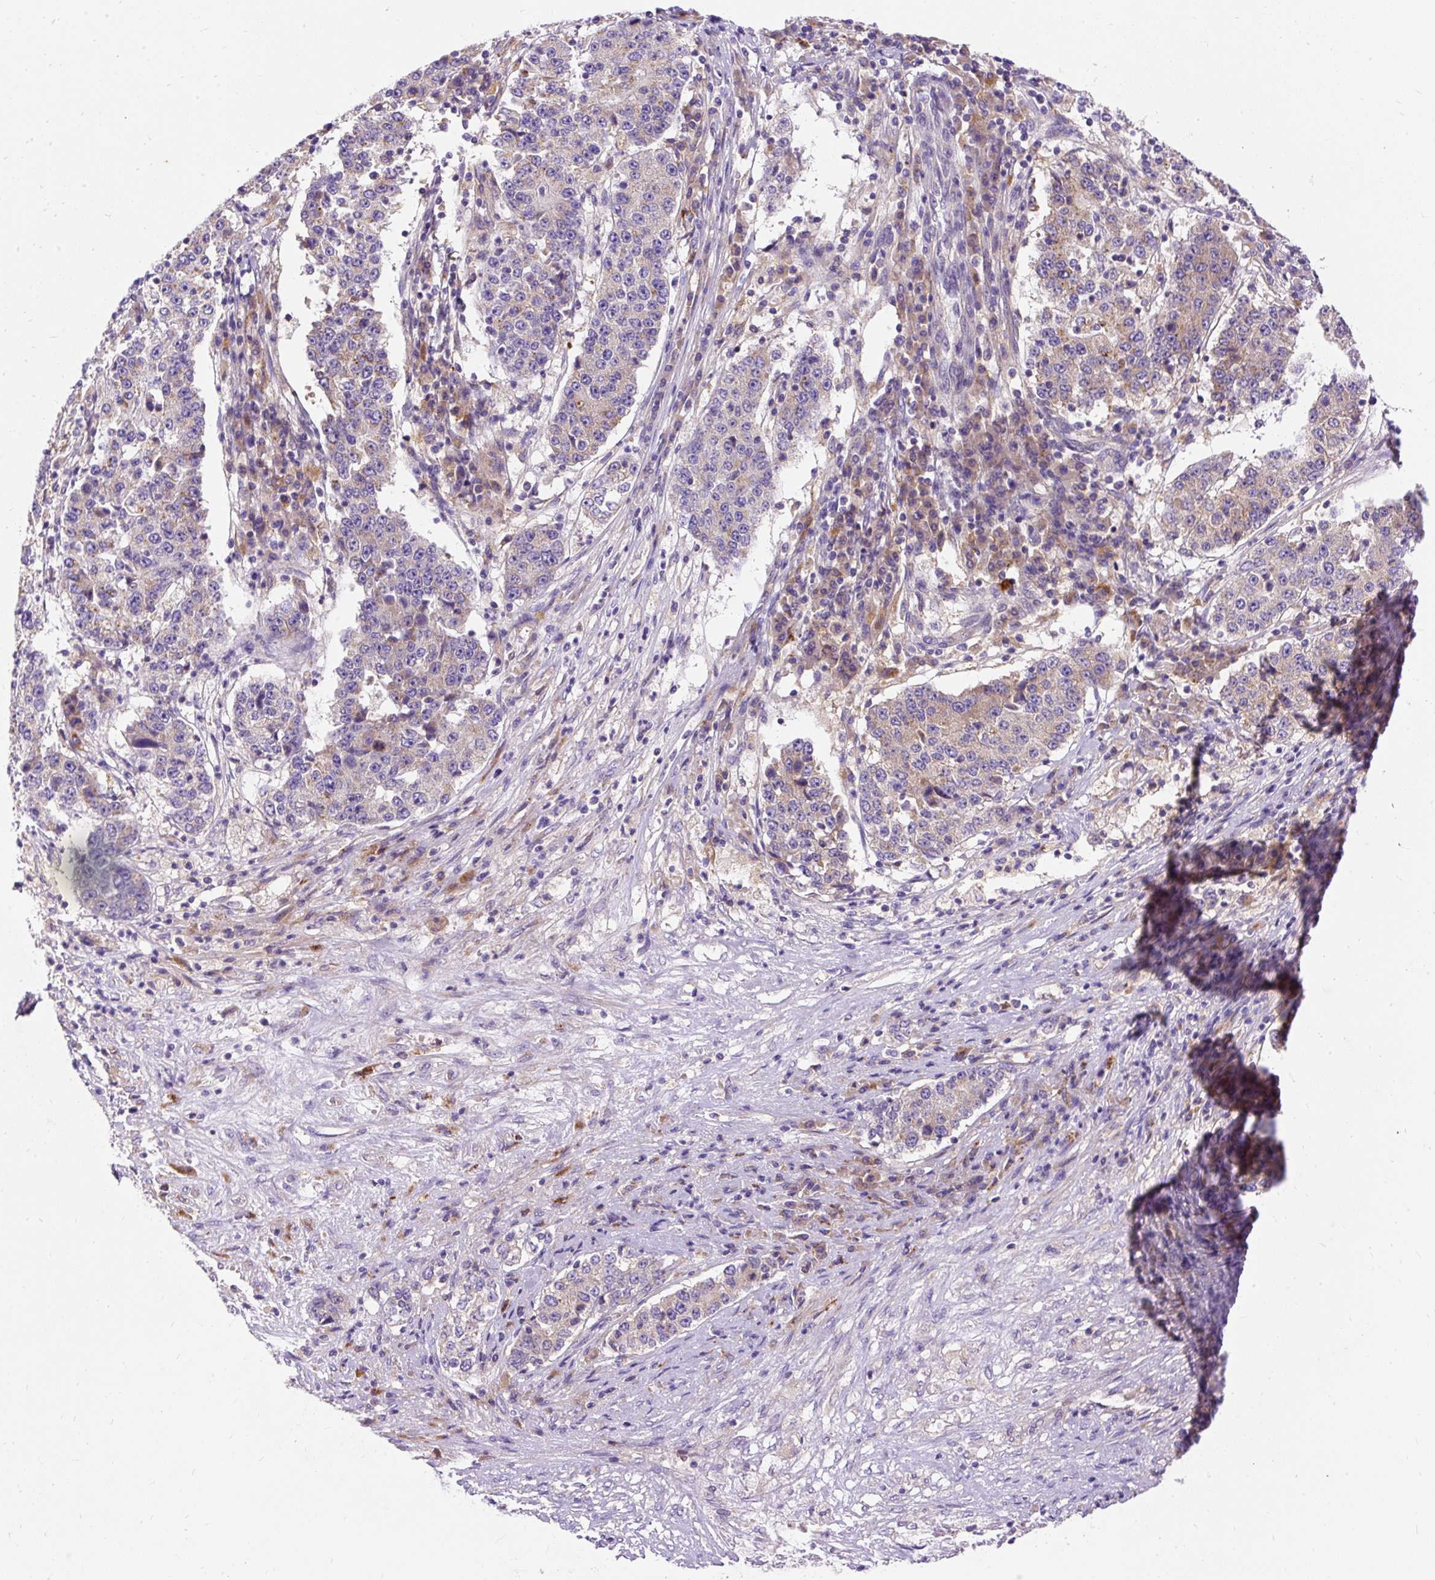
{"staining": {"intensity": "weak", "quantity": "25%-75%", "location": "cytoplasmic/membranous"}, "tissue": "stomach cancer", "cell_type": "Tumor cells", "image_type": "cancer", "snomed": [{"axis": "morphology", "description": "Adenocarcinoma, NOS"}, {"axis": "topography", "description": "Stomach"}], "caption": "Brown immunohistochemical staining in human stomach cancer demonstrates weak cytoplasmic/membranous staining in approximately 25%-75% of tumor cells. (DAB = brown stain, brightfield microscopy at high magnification).", "gene": "OR4K15", "patient": {"sex": "male", "age": 59}}